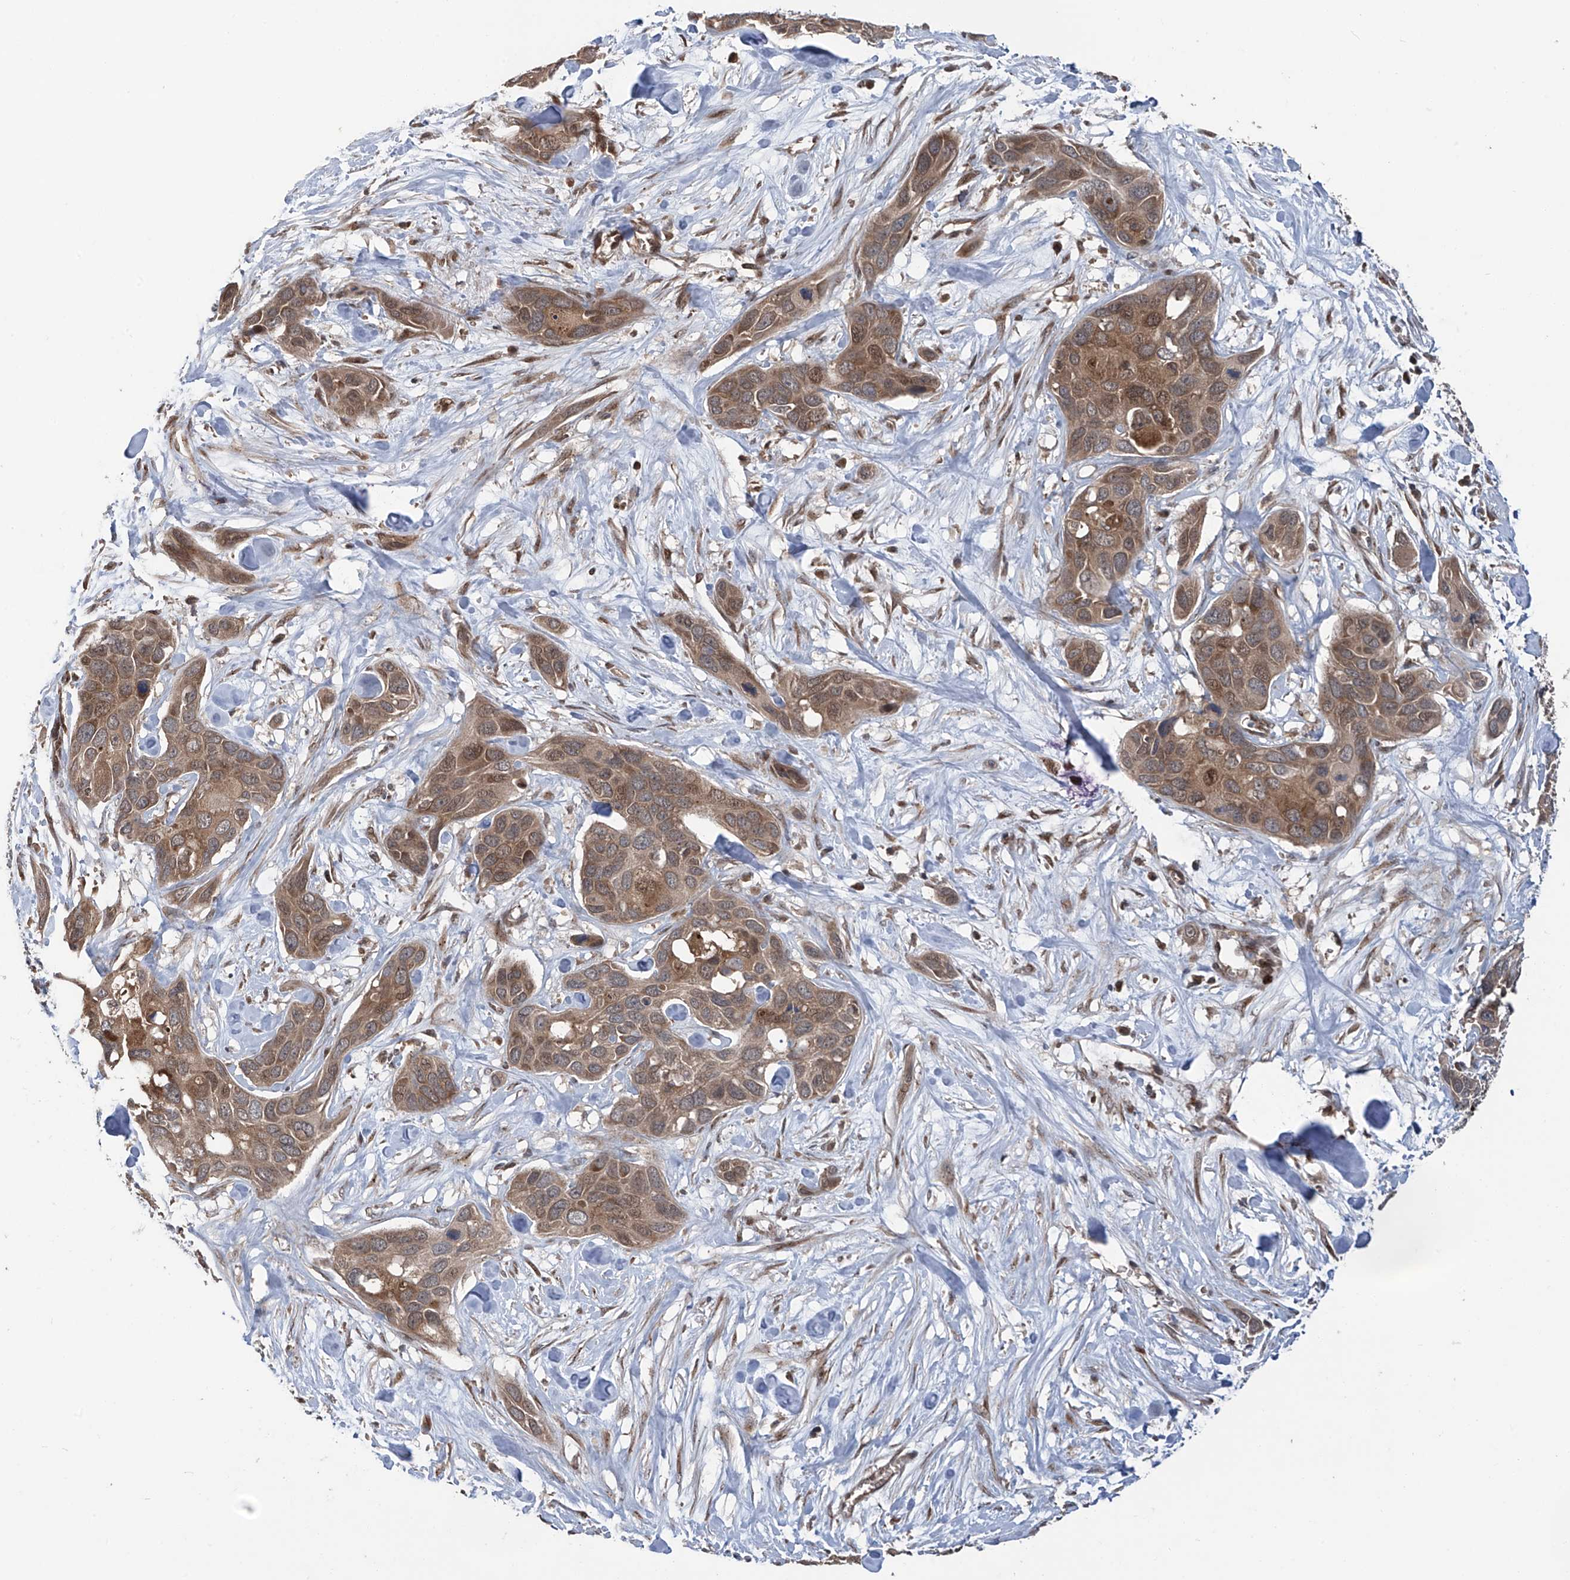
{"staining": {"intensity": "moderate", "quantity": ">75%", "location": "cytoplasmic/membranous"}, "tissue": "pancreatic cancer", "cell_type": "Tumor cells", "image_type": "cancer", "snomed": [{"axis": "morphology", "description": "Adenocarcinoma, NOS"}, {"axis": "topography", "description": "Pancreas"}], "caption": "Protein staining reveals moderate cytoplasmic/membranous positivity in about >75% of tumor cells in adenocarcinoma (pancreatic).", "gene": "ZDHHC9", "patient": {"sex": "female", "age": 60}}